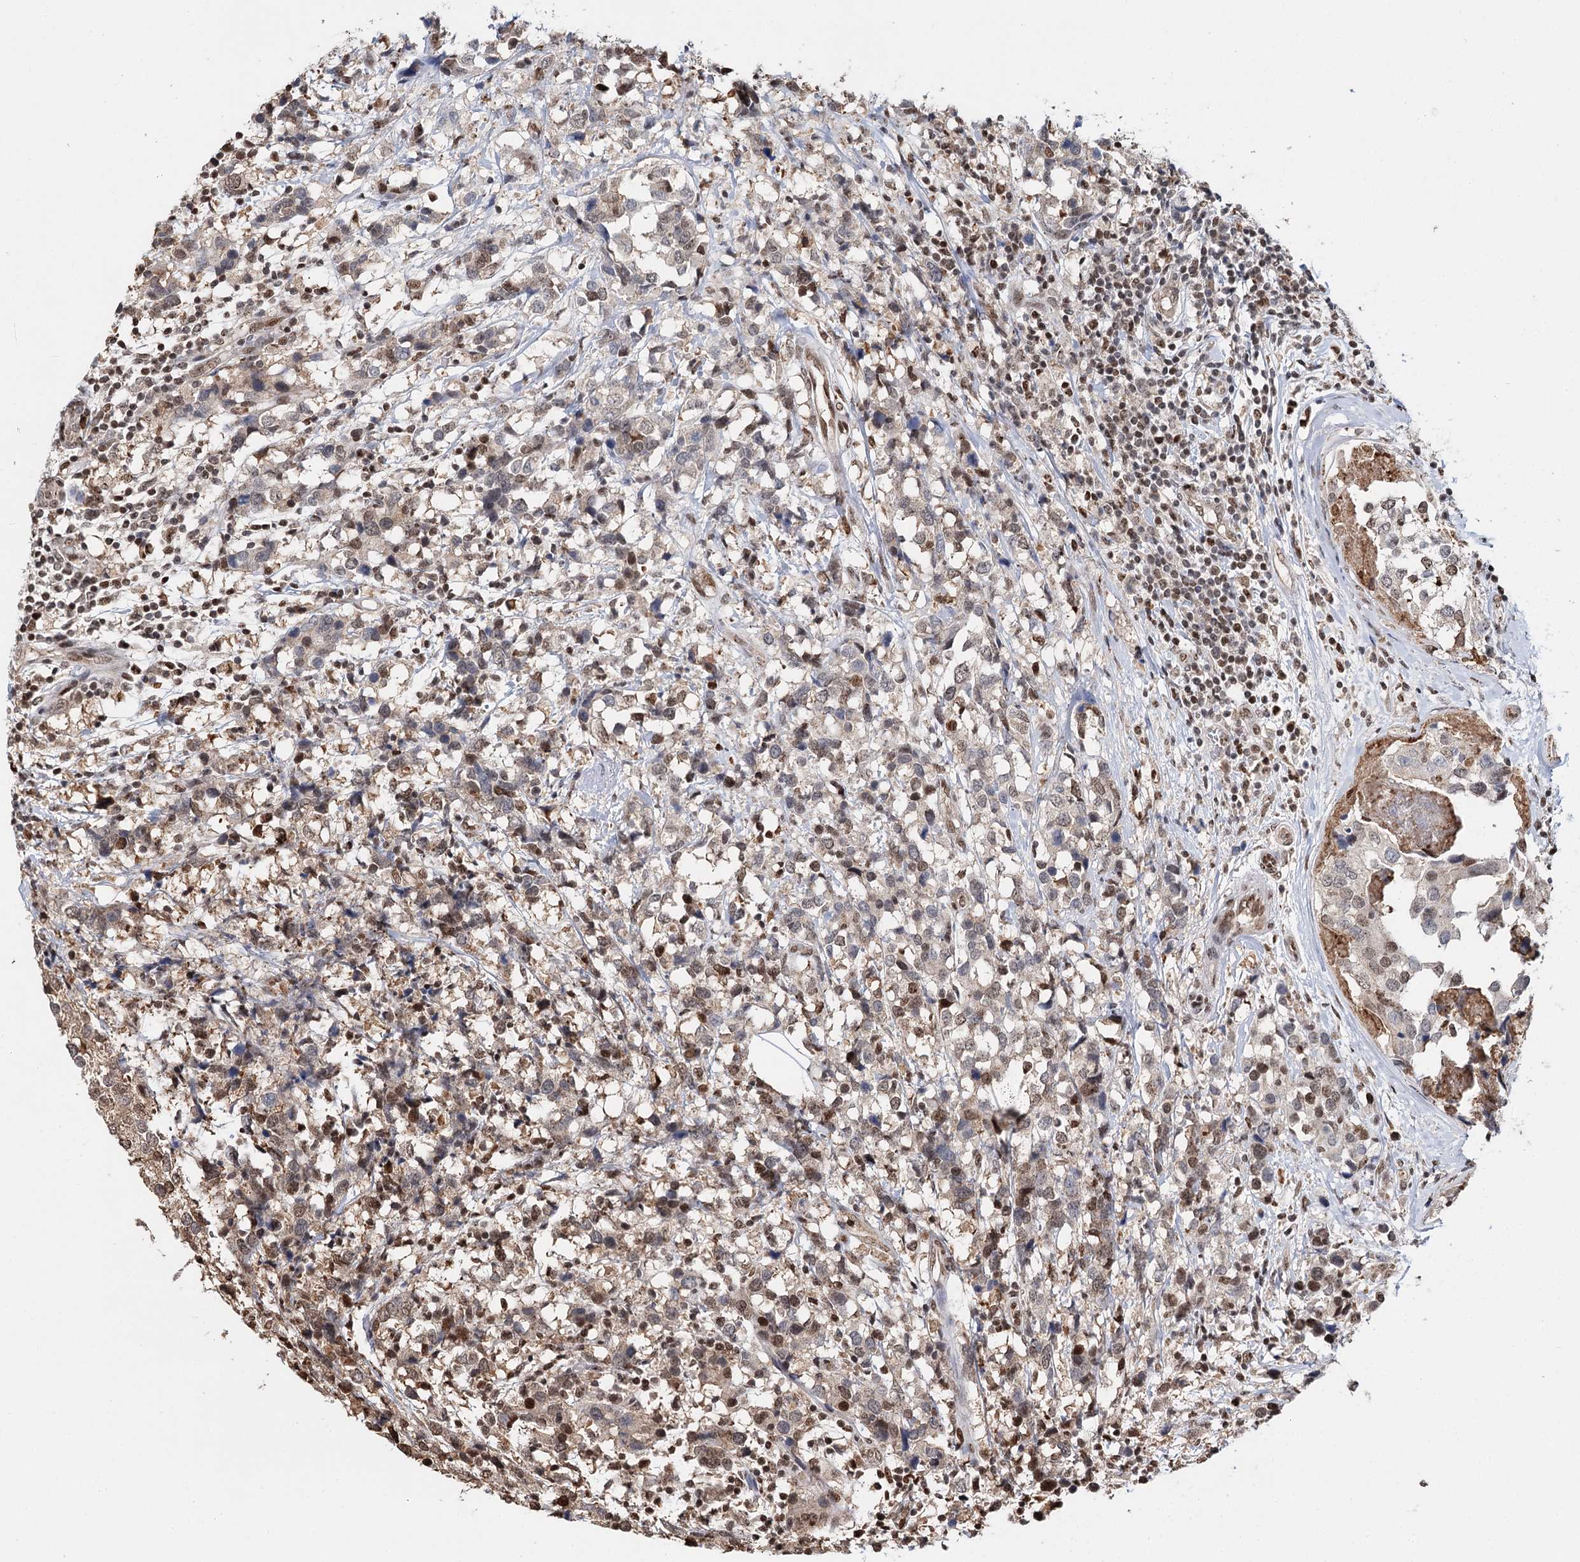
{"staining": {"intensity": "moderate", "quantity": "25%-75%", "location": "nuclear"}, "tissue": "breast cancer", "cell_type": "Tumor cells", "image_type": "cancer", "snomed": [{"axis": "morphology", "description": "Lobular carcinoma"}, {"axis": "topography", "description": "Breast"}], "caption": "A brown stain highlights moderate nuclear expression of a protein in human breast cancer (lobular carcinoma) tumor cells.", "gene": "RPS27A", "patient": {"sex": "female", "age": 59}}